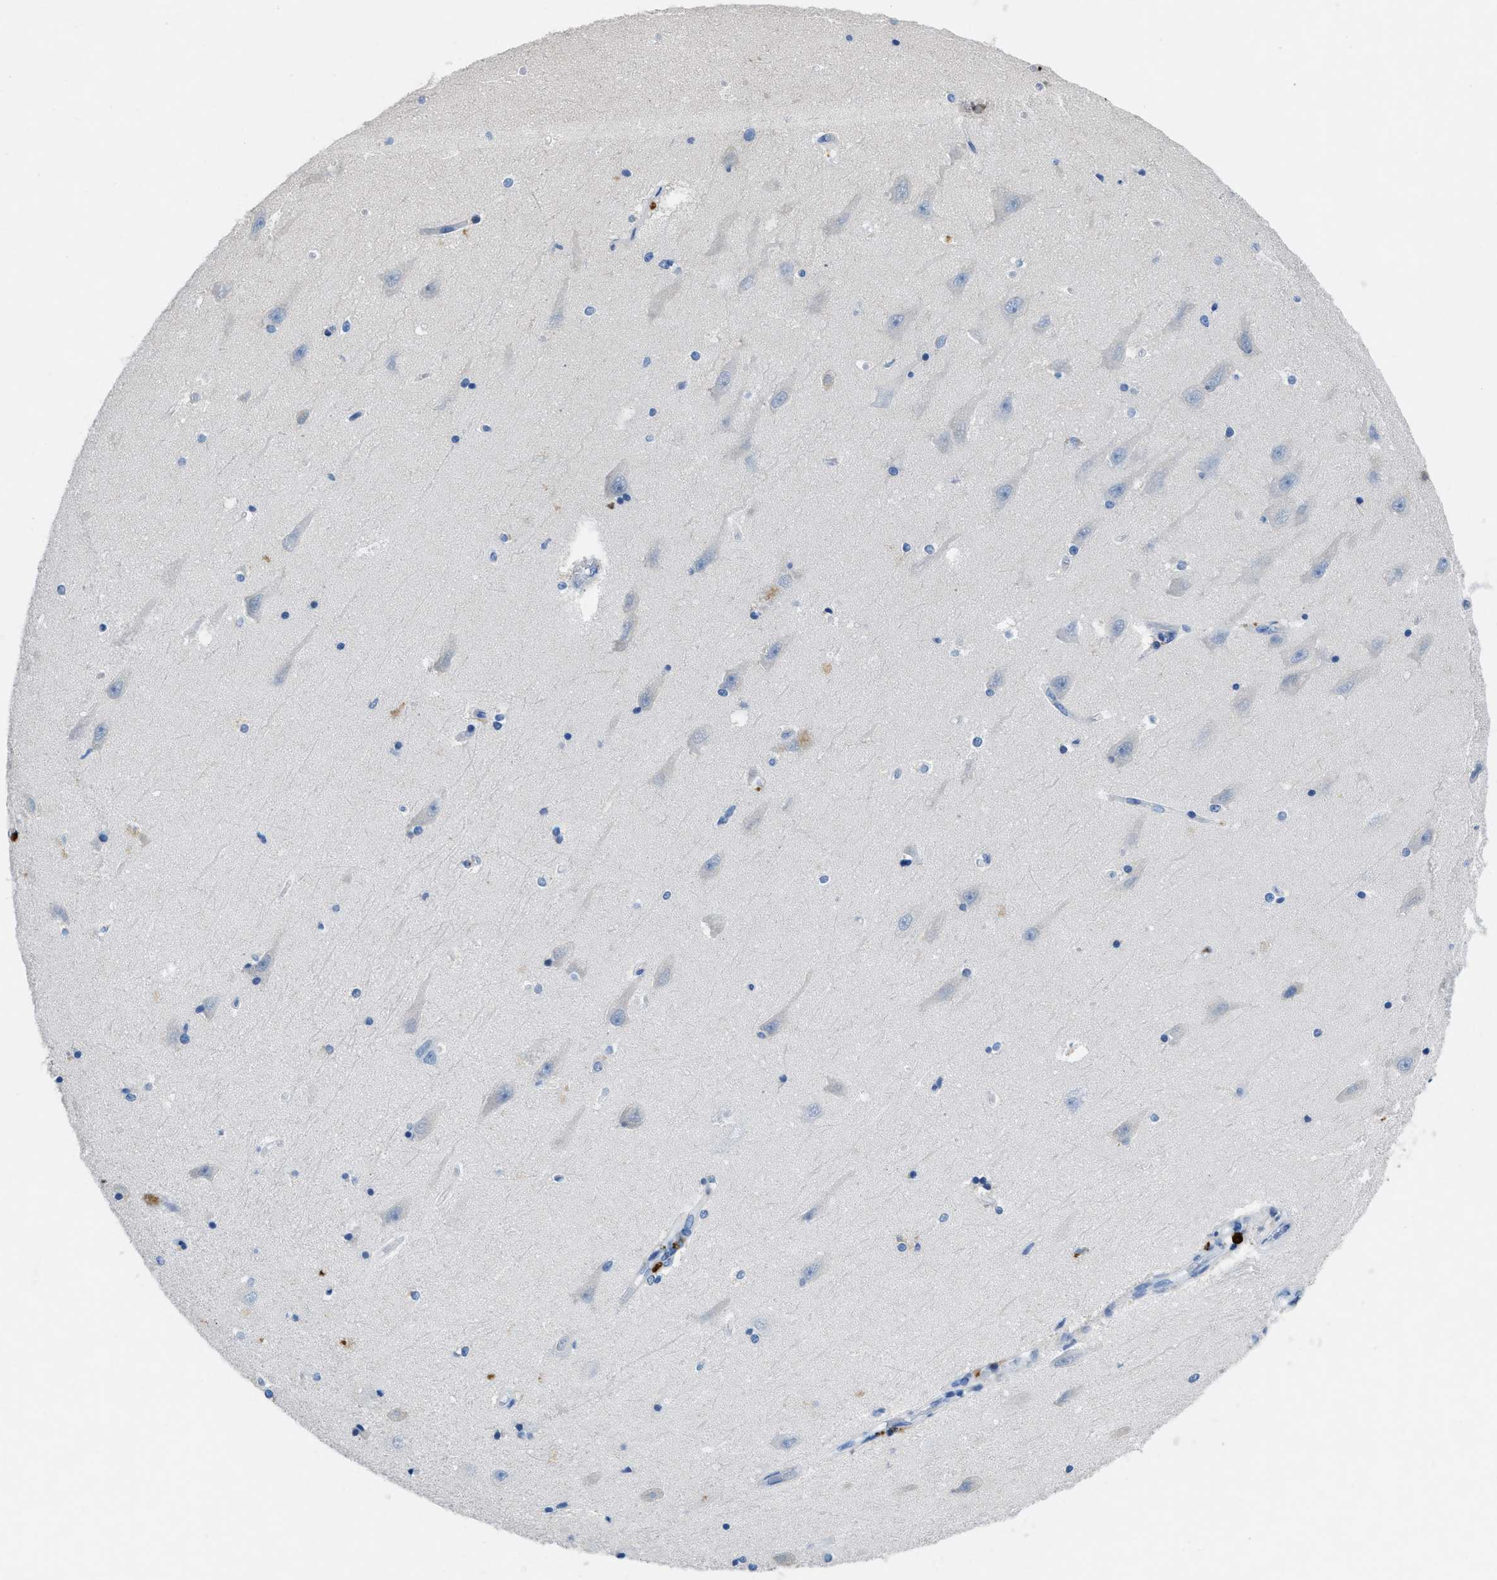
{"staining": {"intensity": "negative", "quantity": "none", "location": "none"}, "tissue": "hippocampus", "cell_type": "Glial cells", "image_type": "normal", "snomed": [{"axis": "morphology", "description": "Normal tissue, NOS"}, {"axis": "topography", "description": "Hippocampus"}], "caption": "Protein analysis of benign hippocampus exhibits no significant positivity in glial cells.", "gene": "SPEG", "patient": {"sex": "male", "age": 45}}